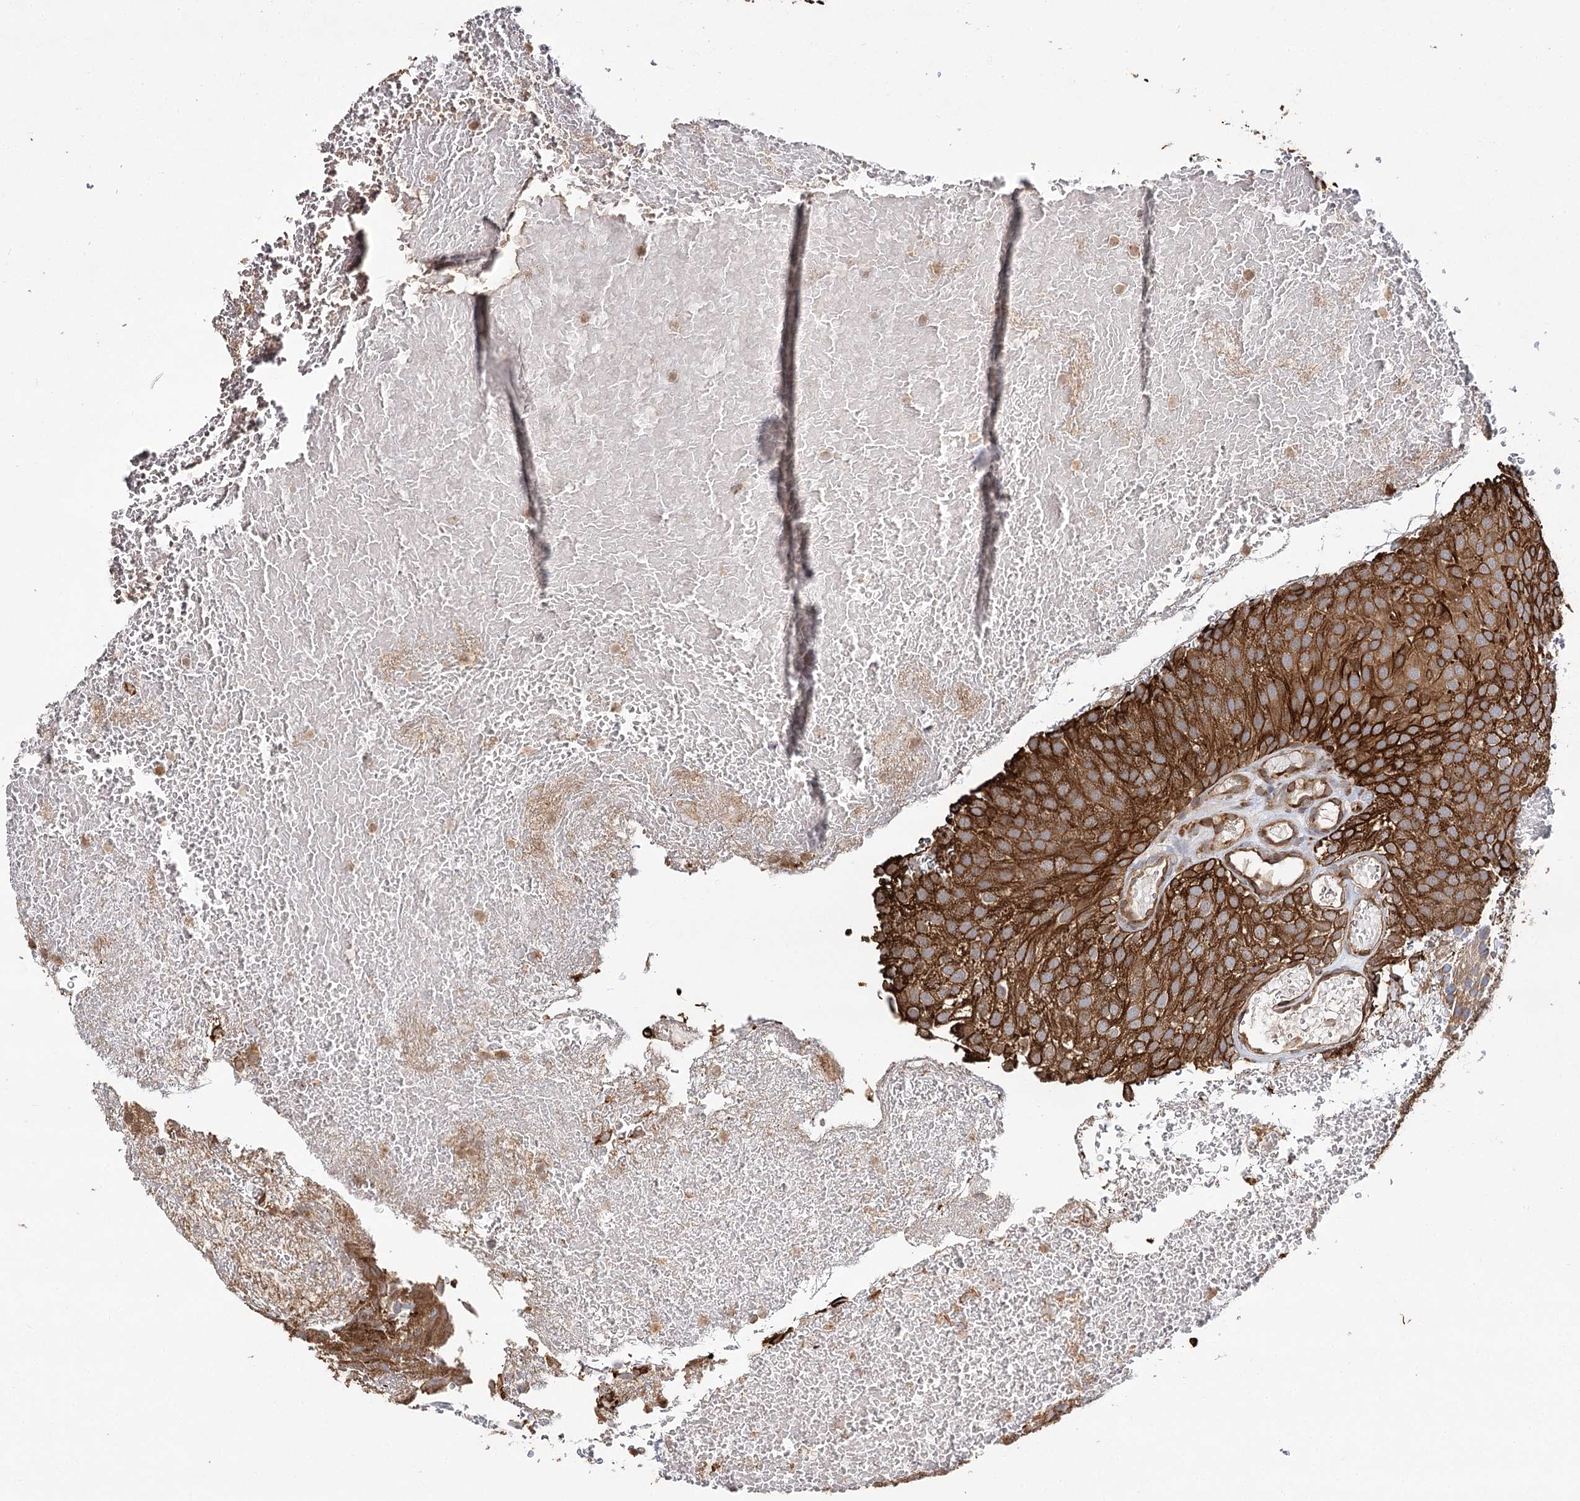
{"staining": {"intensity": "strong", "quantity": ">75%", "location": "cytoplasmic/membranous"}, "tissue": "urothelial cancer", "cell_type": "Tumor cells", "image_type": "cancer", "snomed": [{"axis": "morphology", "description": "Urothelial carcinoma, Low grade"}, {"axis": "topography", "description": "Urinary bladder"}], "caption": "Strong cytoplasmic/membranous protein positivity is identified in approximately >75% of tumor cells in low-grade urothelial carcinoma.", "gene": "DNAJB14", "patient": {"sex": "male", "age": 78}}